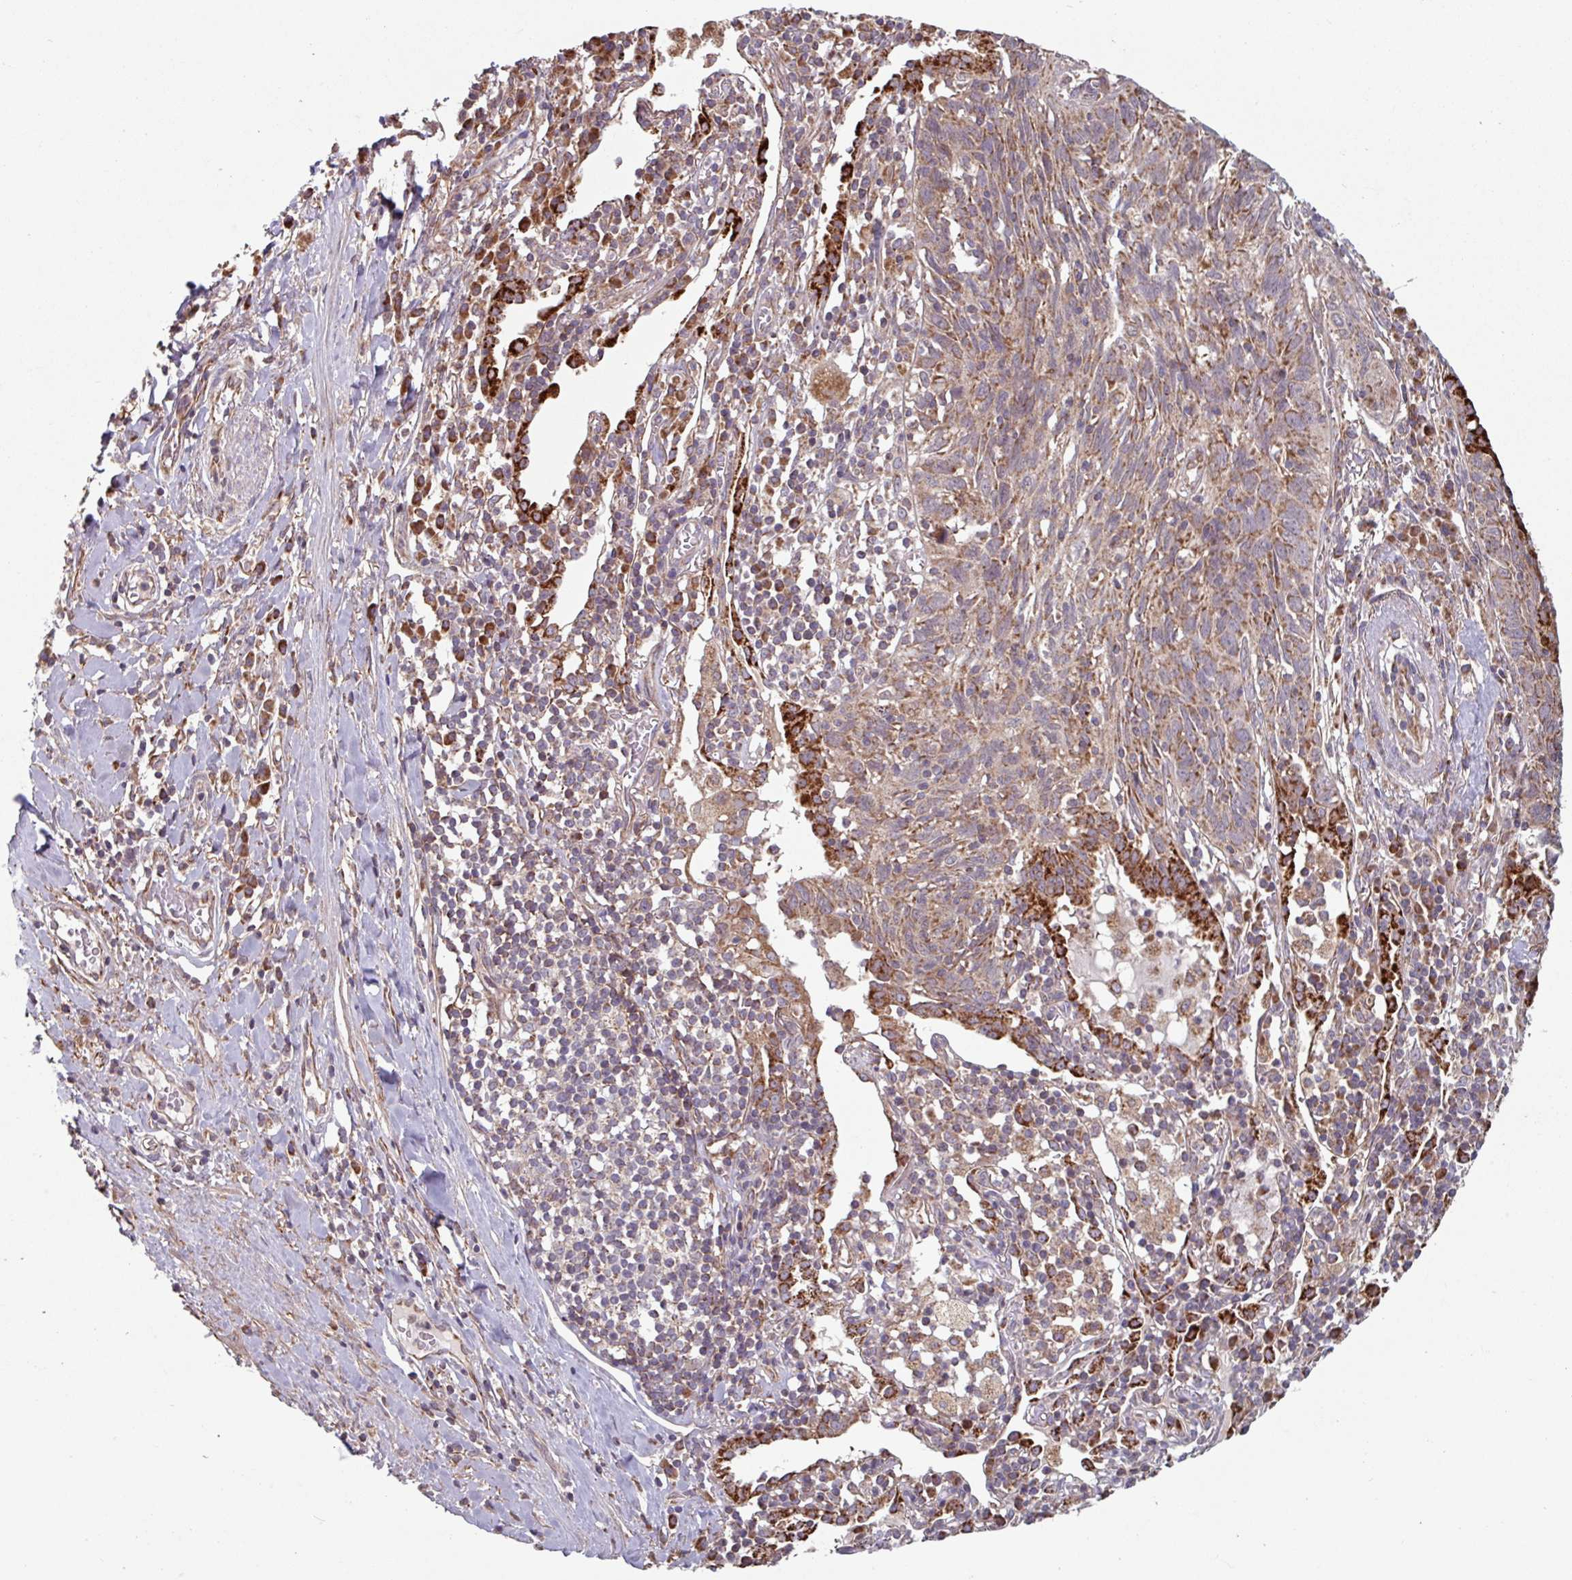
{"staining": {"intensity": "moderate", "quantity": ">75%", "location": "cytoplasmic/membranous"}, "tissue": "lung cancer", "cell_type": "Tumor cells", "image_type": "cancer", "snomed": [{"axis": "morphology", "description": "Squamous cell carcinoma, NOS"}, {"axis": "topography", "description": "Lung"}], "caption": "A histopathology image of human lung squamous cell carcinoma stained for a protein displays moderate cytoplasmic/membranous brown staining in tumor cells.", "gene": "COX7C", "patient": {"sex": "female", "age": 66}}